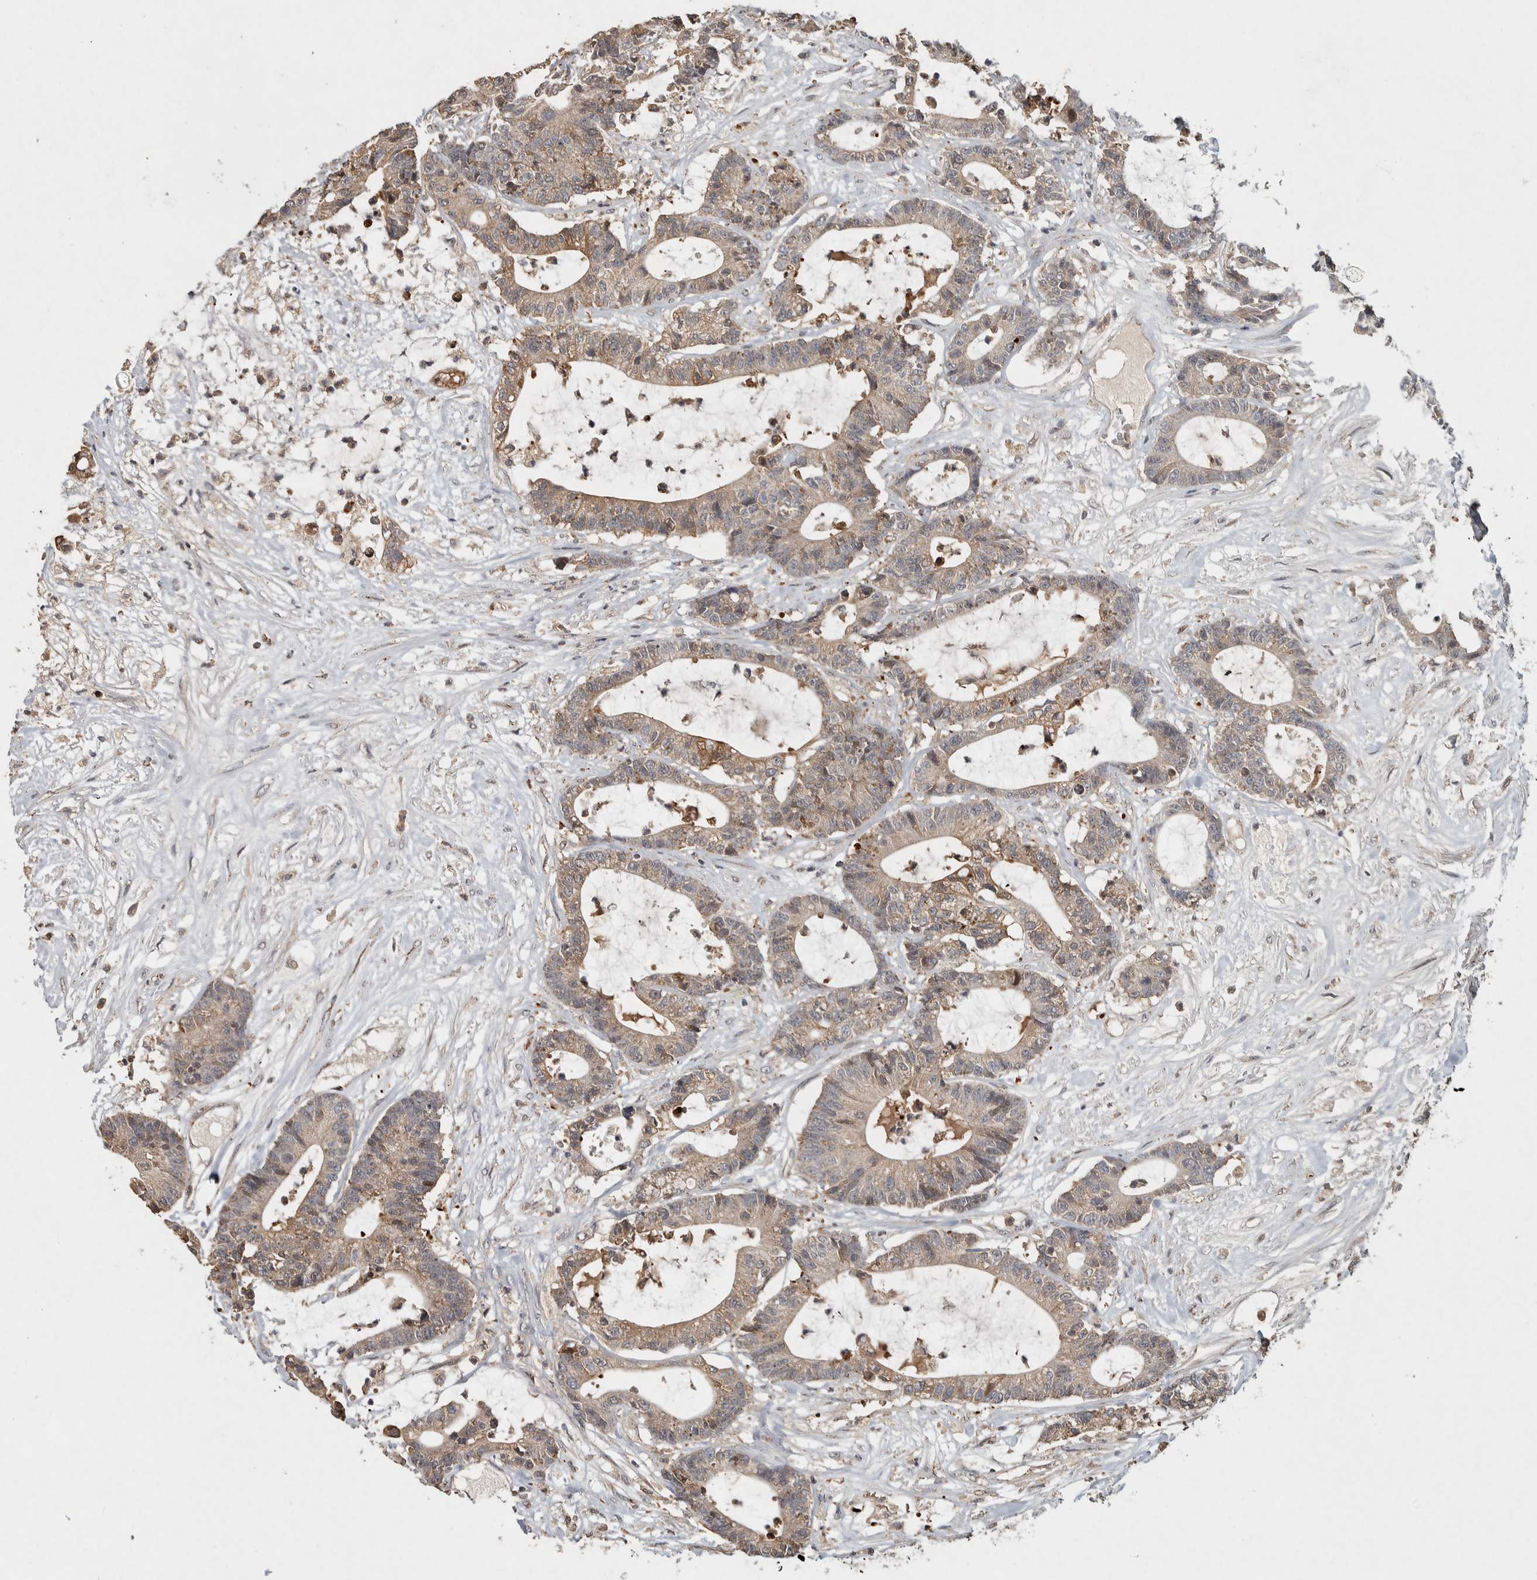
{"staining": {"intensity": "weak", "quantity": ">75%", "location": "cytoplasmic/membranous"}, "tissue": "colorectal cancer", "cell_type": "Tumor cells", "image_type": "cancer", "snomed": [{"axis": "morphology", "description": "Adenocarcinoma, NOS"}, {"axis": "topography", "description": "Colon"}], "caption": "This image displays IHC staining of human colorectal cancer, with low weak cytoplasmic/membranous positivity in approximately >75% of tumor cells.", "gene": "EIF3H", "patient": {"sex": "female", "age": 84}}